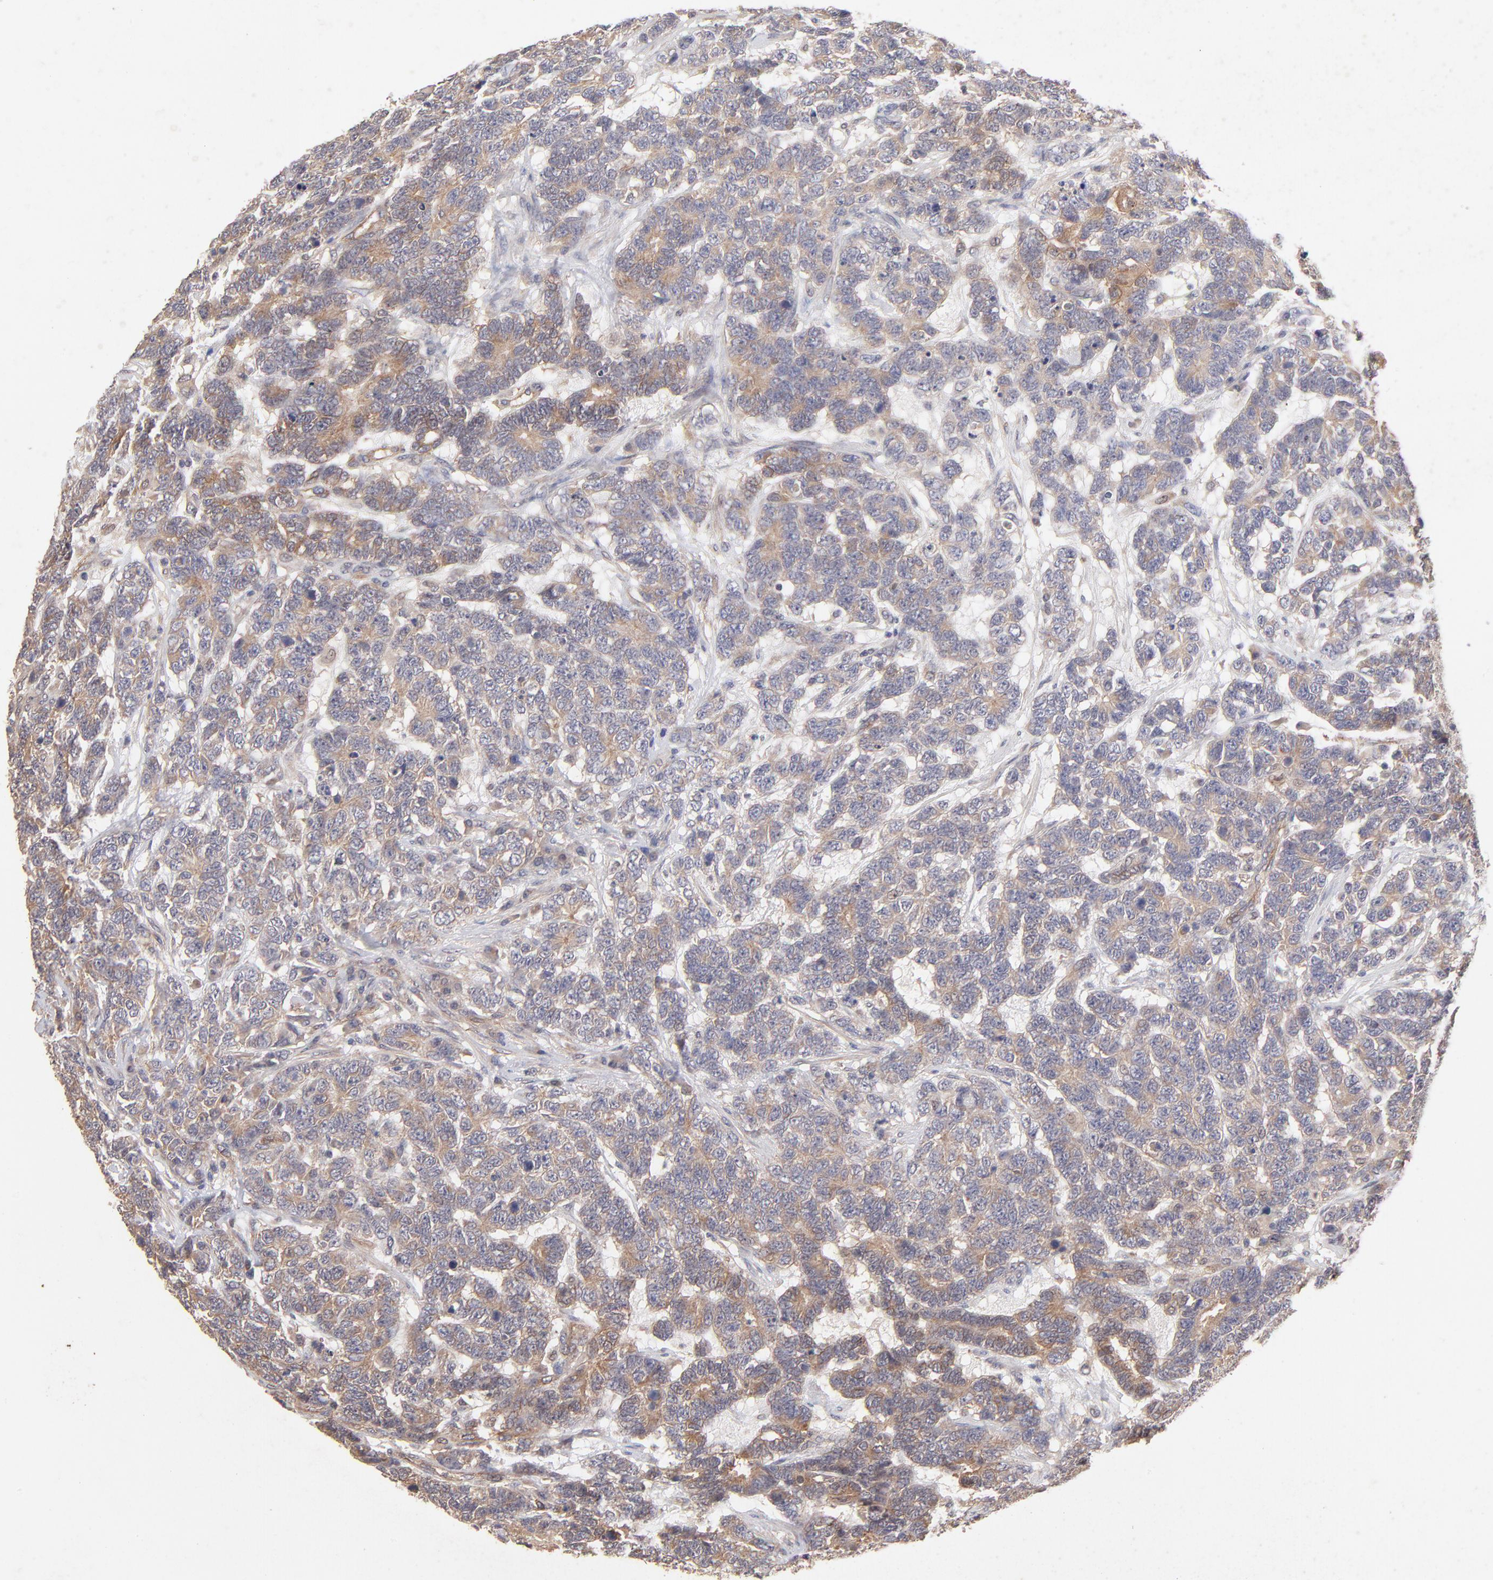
{"staining": {"intensity": "moderate", "quantity": ">75%", "location": "cytoplasmic/membranous"}, "tissue": "testis cancer", "cell_type": "Tumor cells", "image_type": "cancer", "snomed": [{"axis": "morphology", "description": "Carcinoma, Embryonal, NOS"}, {"axis": "topography", "description": "Testis"}], "caption": "Human testis cancer stained with a protein marker exhibits moderate staining in tumor cells.", "gene": "STAP2", "patient": {"sex": "male", "age": 26}}